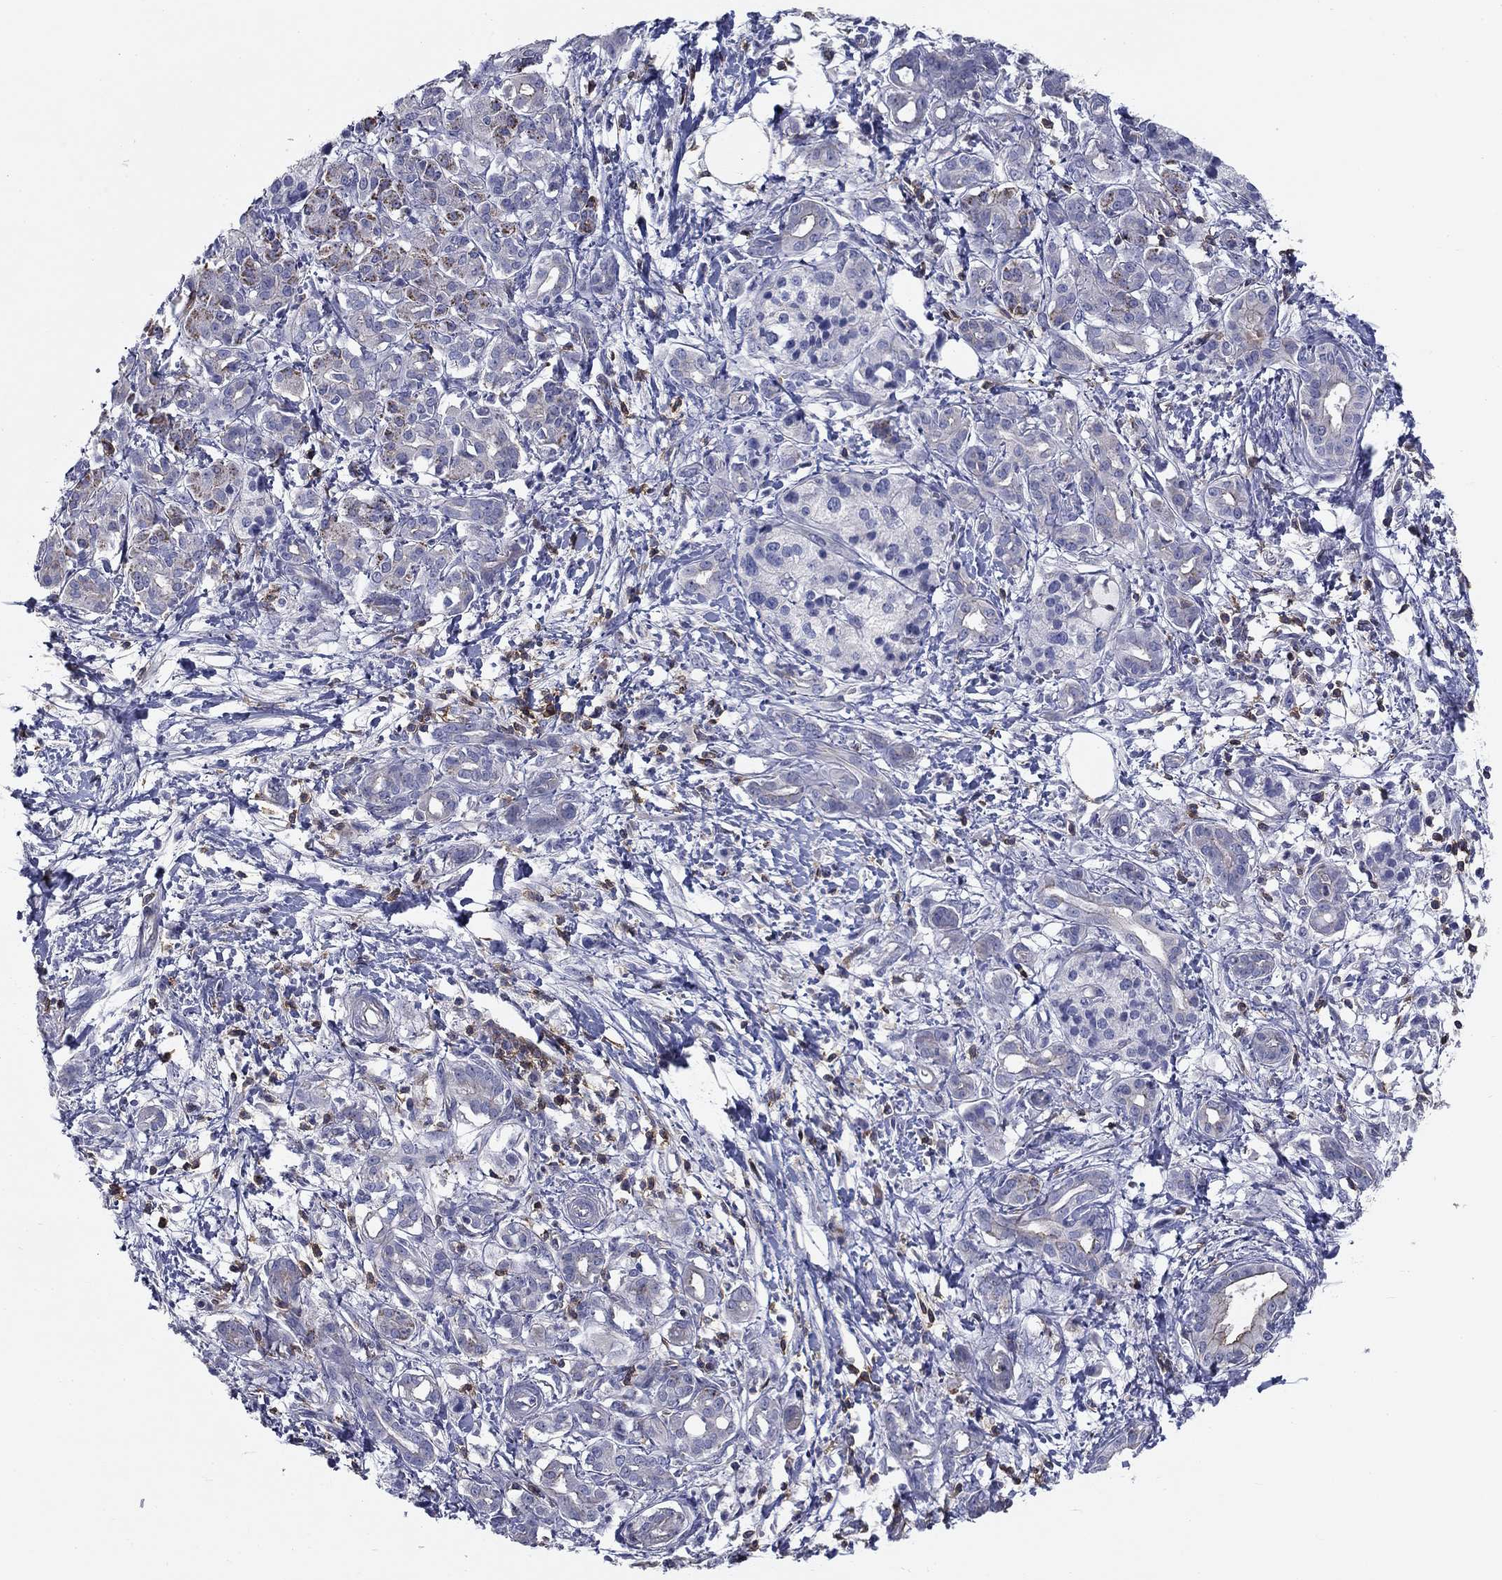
{"staining": {"intensity": "moderate", "quantity": "<25%", "location": "cytoplasmic/membranous"}, "tissue": "pancreatic cancer", "cell_type": "Tumor cells", "image_type": "cancer", "snomed": [{"axis": "morphology", "description": "Adenocarcinoma, NOS"}, {"axis": "topography", "description": "Pancreas"}], "caption": "A histopathology image of pancreatic cancer stained for a protein exhibits moderate cytoplasmic/membranous brown staining in tumor cells. The protein is shown in brown color, while the nuclei are stained blue.", "gene": "SIT1", "patient": {"sex": "male", "age": 72}}